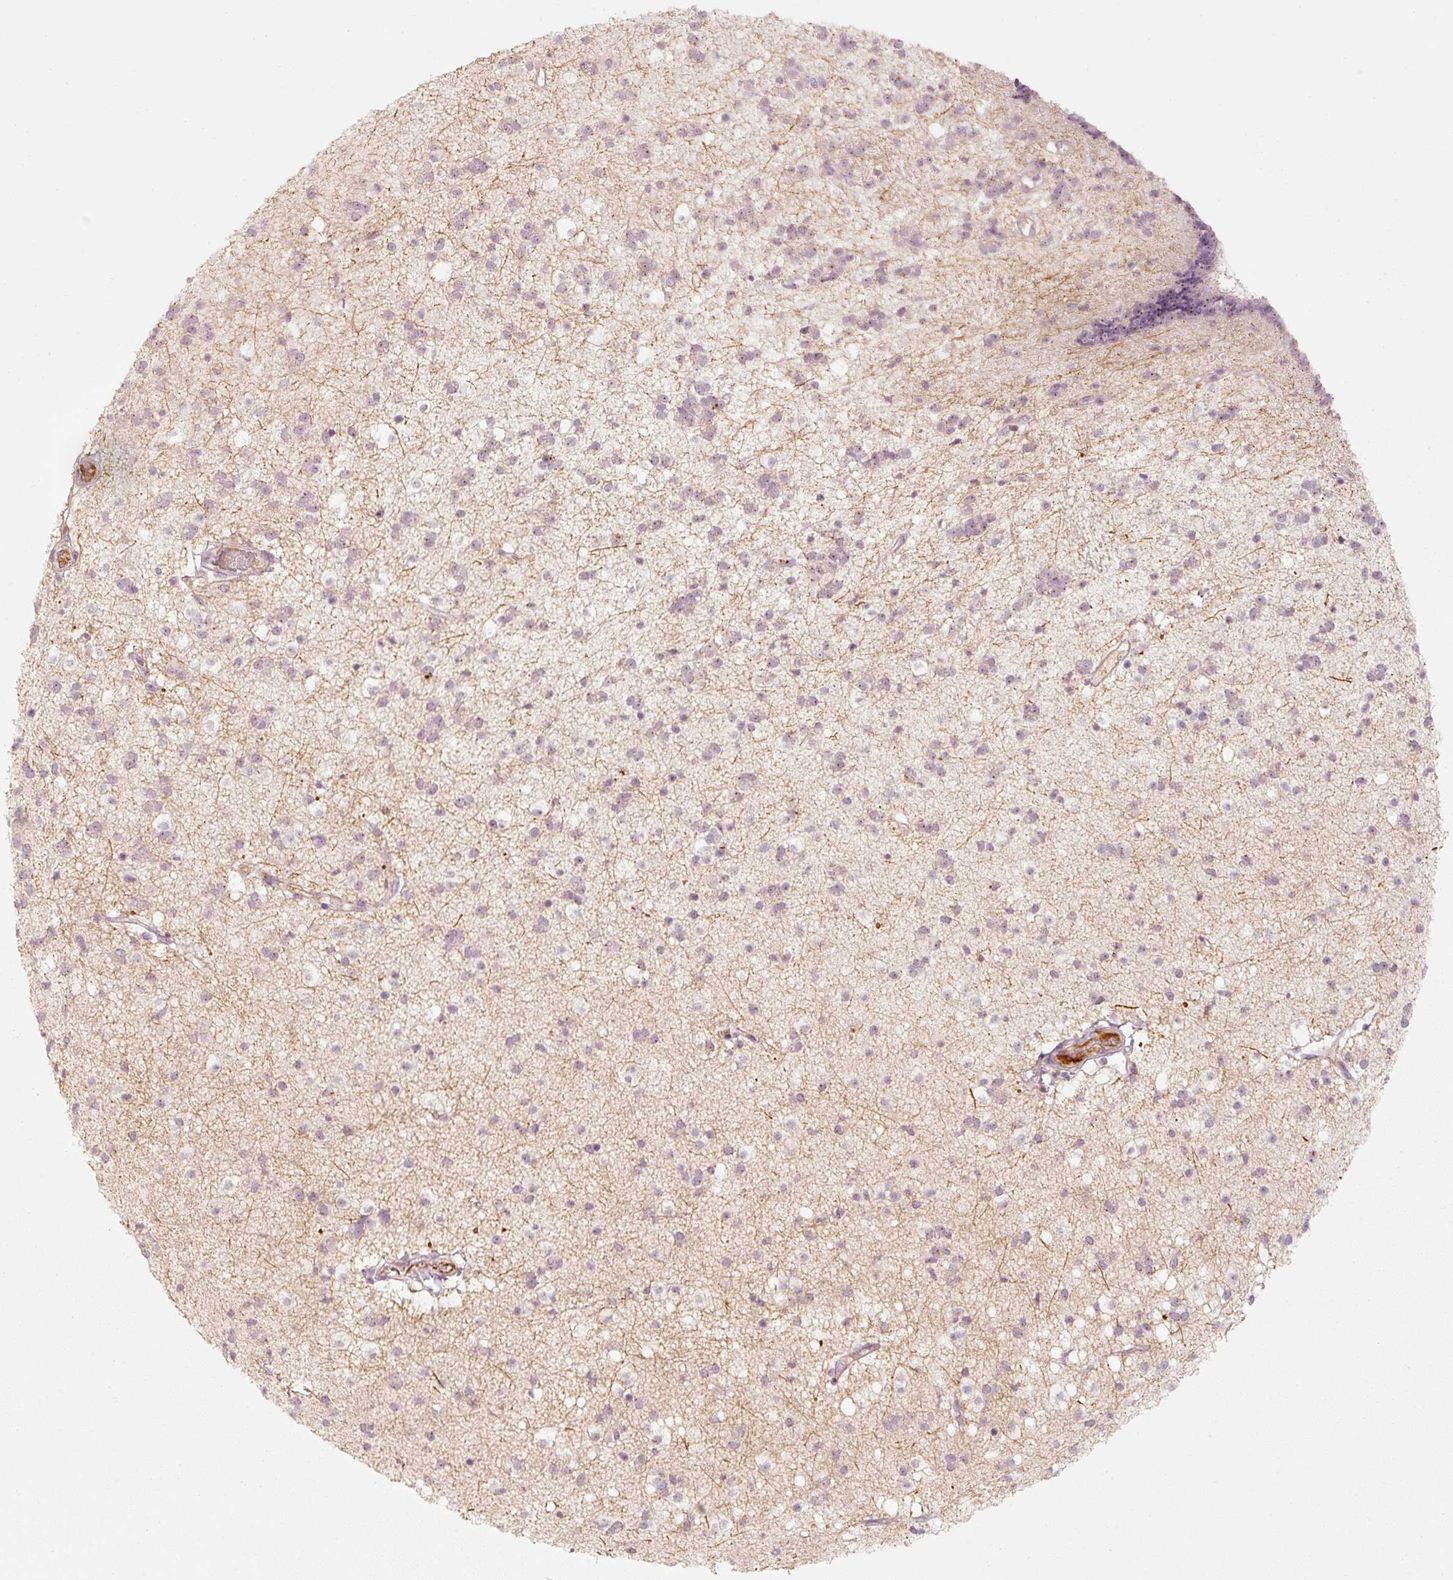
{"staining": {"intensity": "moderate", "quantity": "<25%", "location": "nuclear"}, "tissue": "caudate", "cell_type": "Glial cells", "image_type": "normal", "snomed": [{"axis": "morphology", "description": "Normal tissue, NOS"}, {"axis": "topography", "description": "Lateral ventricle wall"}], "caption": "This micrograph displays normal caudate stained with immunohistochemistry (IHC) to label a protein in brown. The nuclear of glial cells show moderate positivity for the protein. Nuclei are counter-stained blue.", "gene": "VCAM1", "patient": {"sex": "male", "age": 37}}